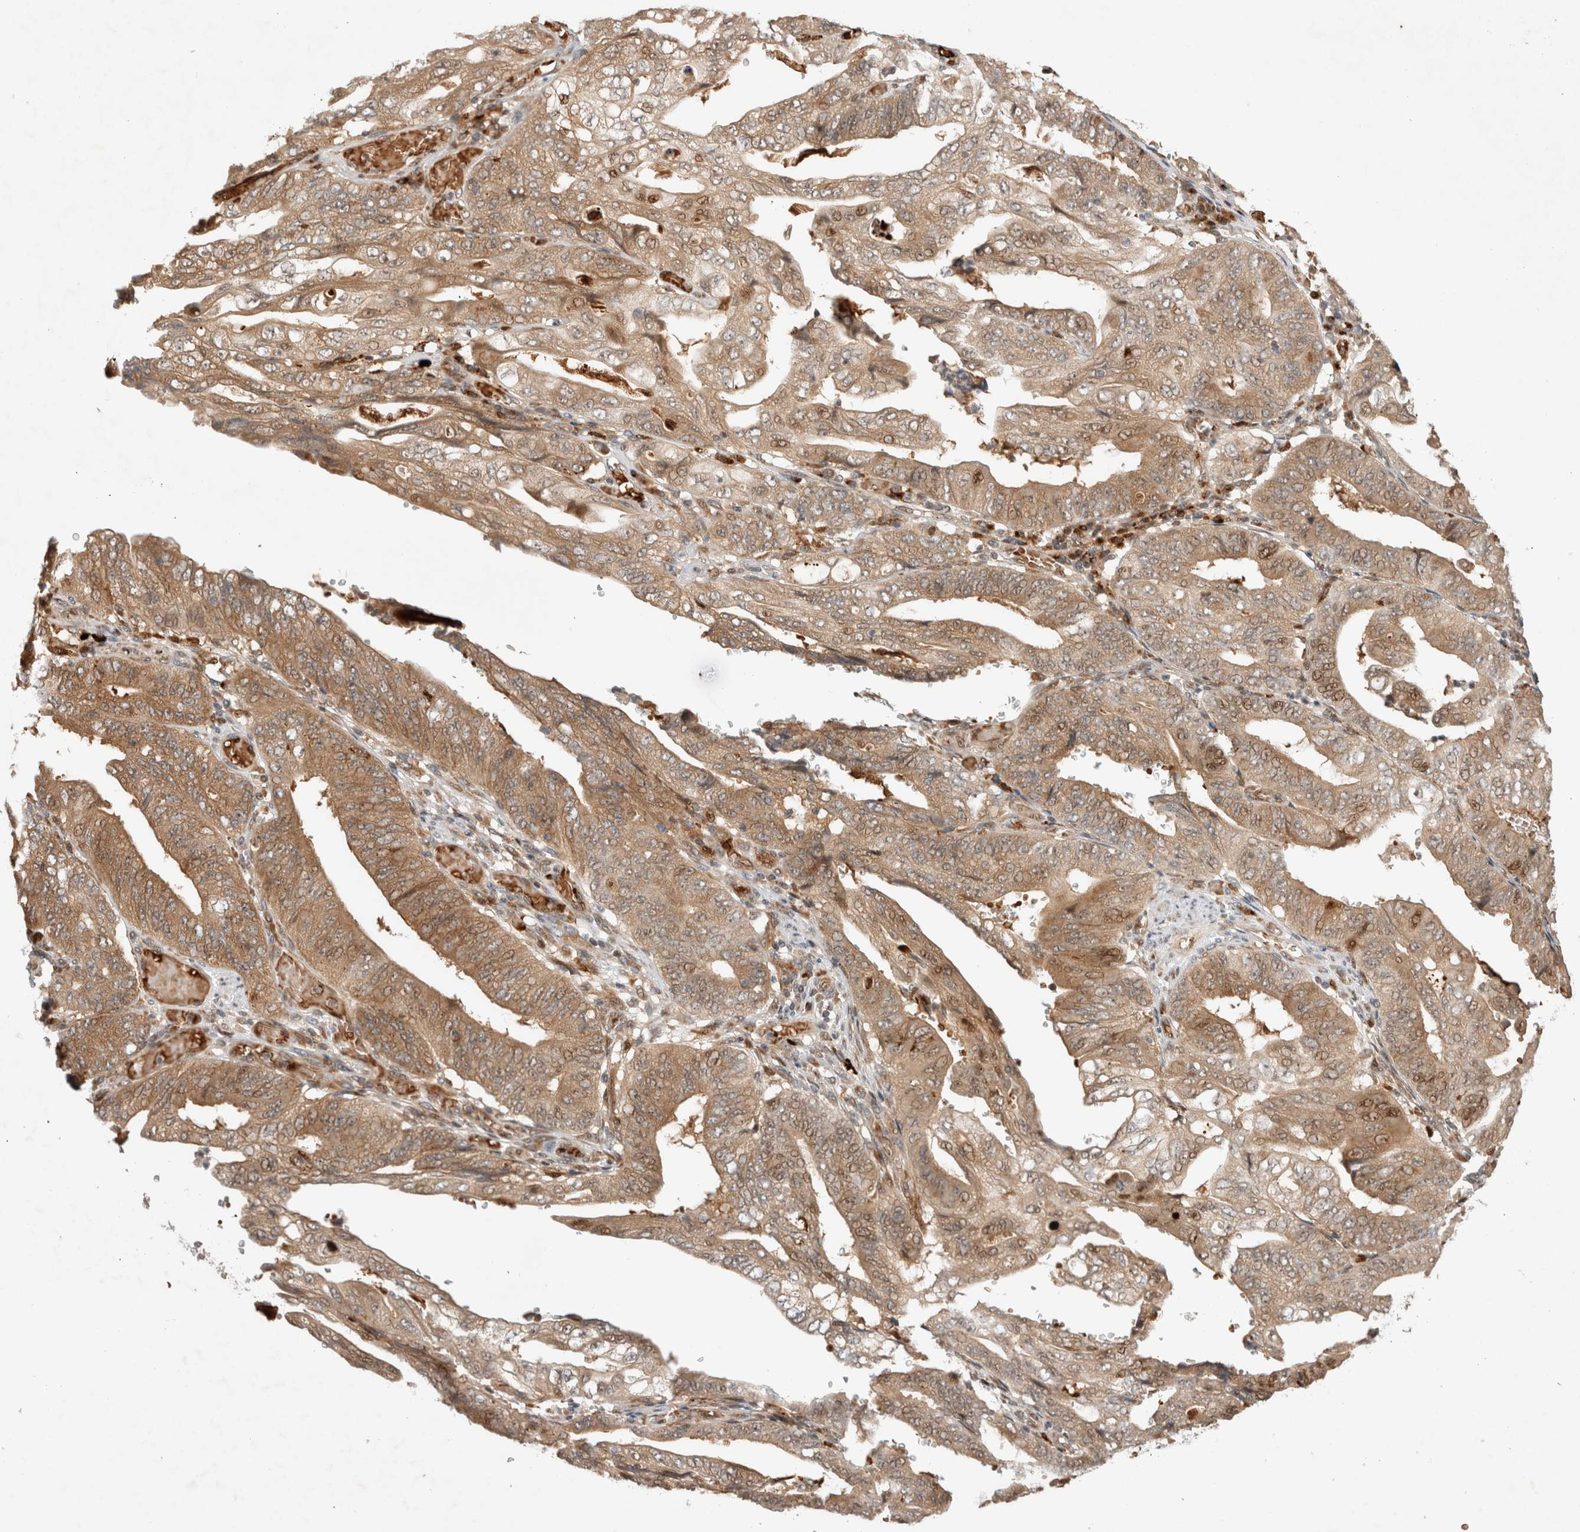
{"staining": {"intensity": "moderate", "quantity": ">75%", "location": "cytoplasmic/membranous,nuclear"}, "tissue": "stomach cancer", "cell_type": "Tumor cells", "image_type": "cancer", "snomed": [{"axis": "morphology", "description": "Adenocarcinoma, NOS"}, {"axis": "topography", "description": "Stomach"}], "caption": "About >75% of tumor cells in stomach adenocarcinoma demonstrate moderate cytoplasmic/membranous and nuclear protein positivity as visualized by brown immunohistochemical staining.", "gene": "OTUD6B", "patient": {"sex": "female", "age": 73}}